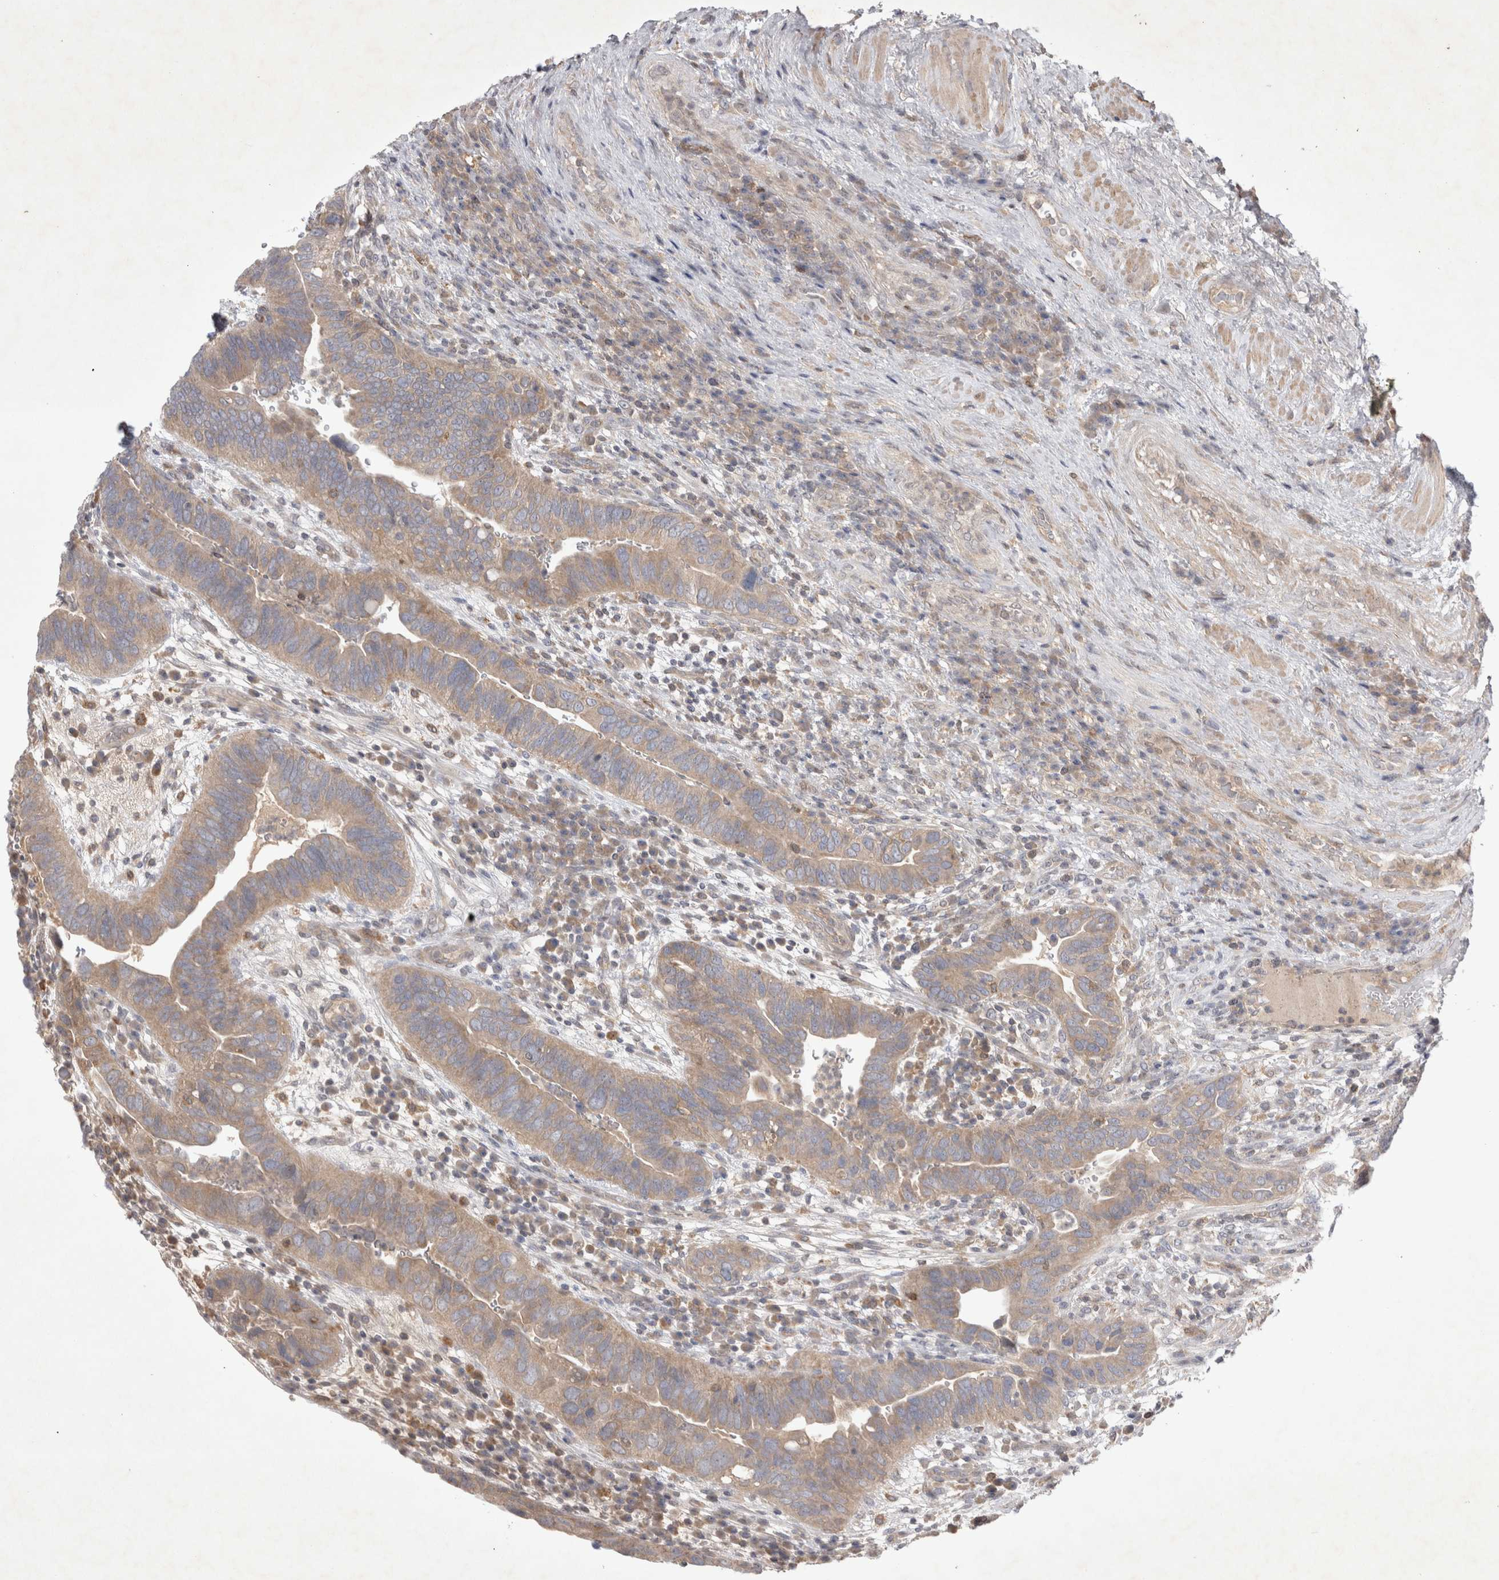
{"staining": {"intensity": "weak", "quantity": ">75%", "location": "cytoplasmic/membranous"}, "tissue": "urothelial cancer", "cell_type": "Tumor cells", "image_type": "cancer", "snomed": [{"axis": "morphology", "description": "Urothelial carcinoma, High grade"}, {"axis": "topography", "description": "Urinary bladder"}], "caption": "Protein analysis of high-grade urothelial carcinoma tissue exhibits weak cytoplasmic/membranous expression in approximately >75% of tumor cells.", "gene": "SRD5A3", "patient": {"sex": "female", "age": 82}}